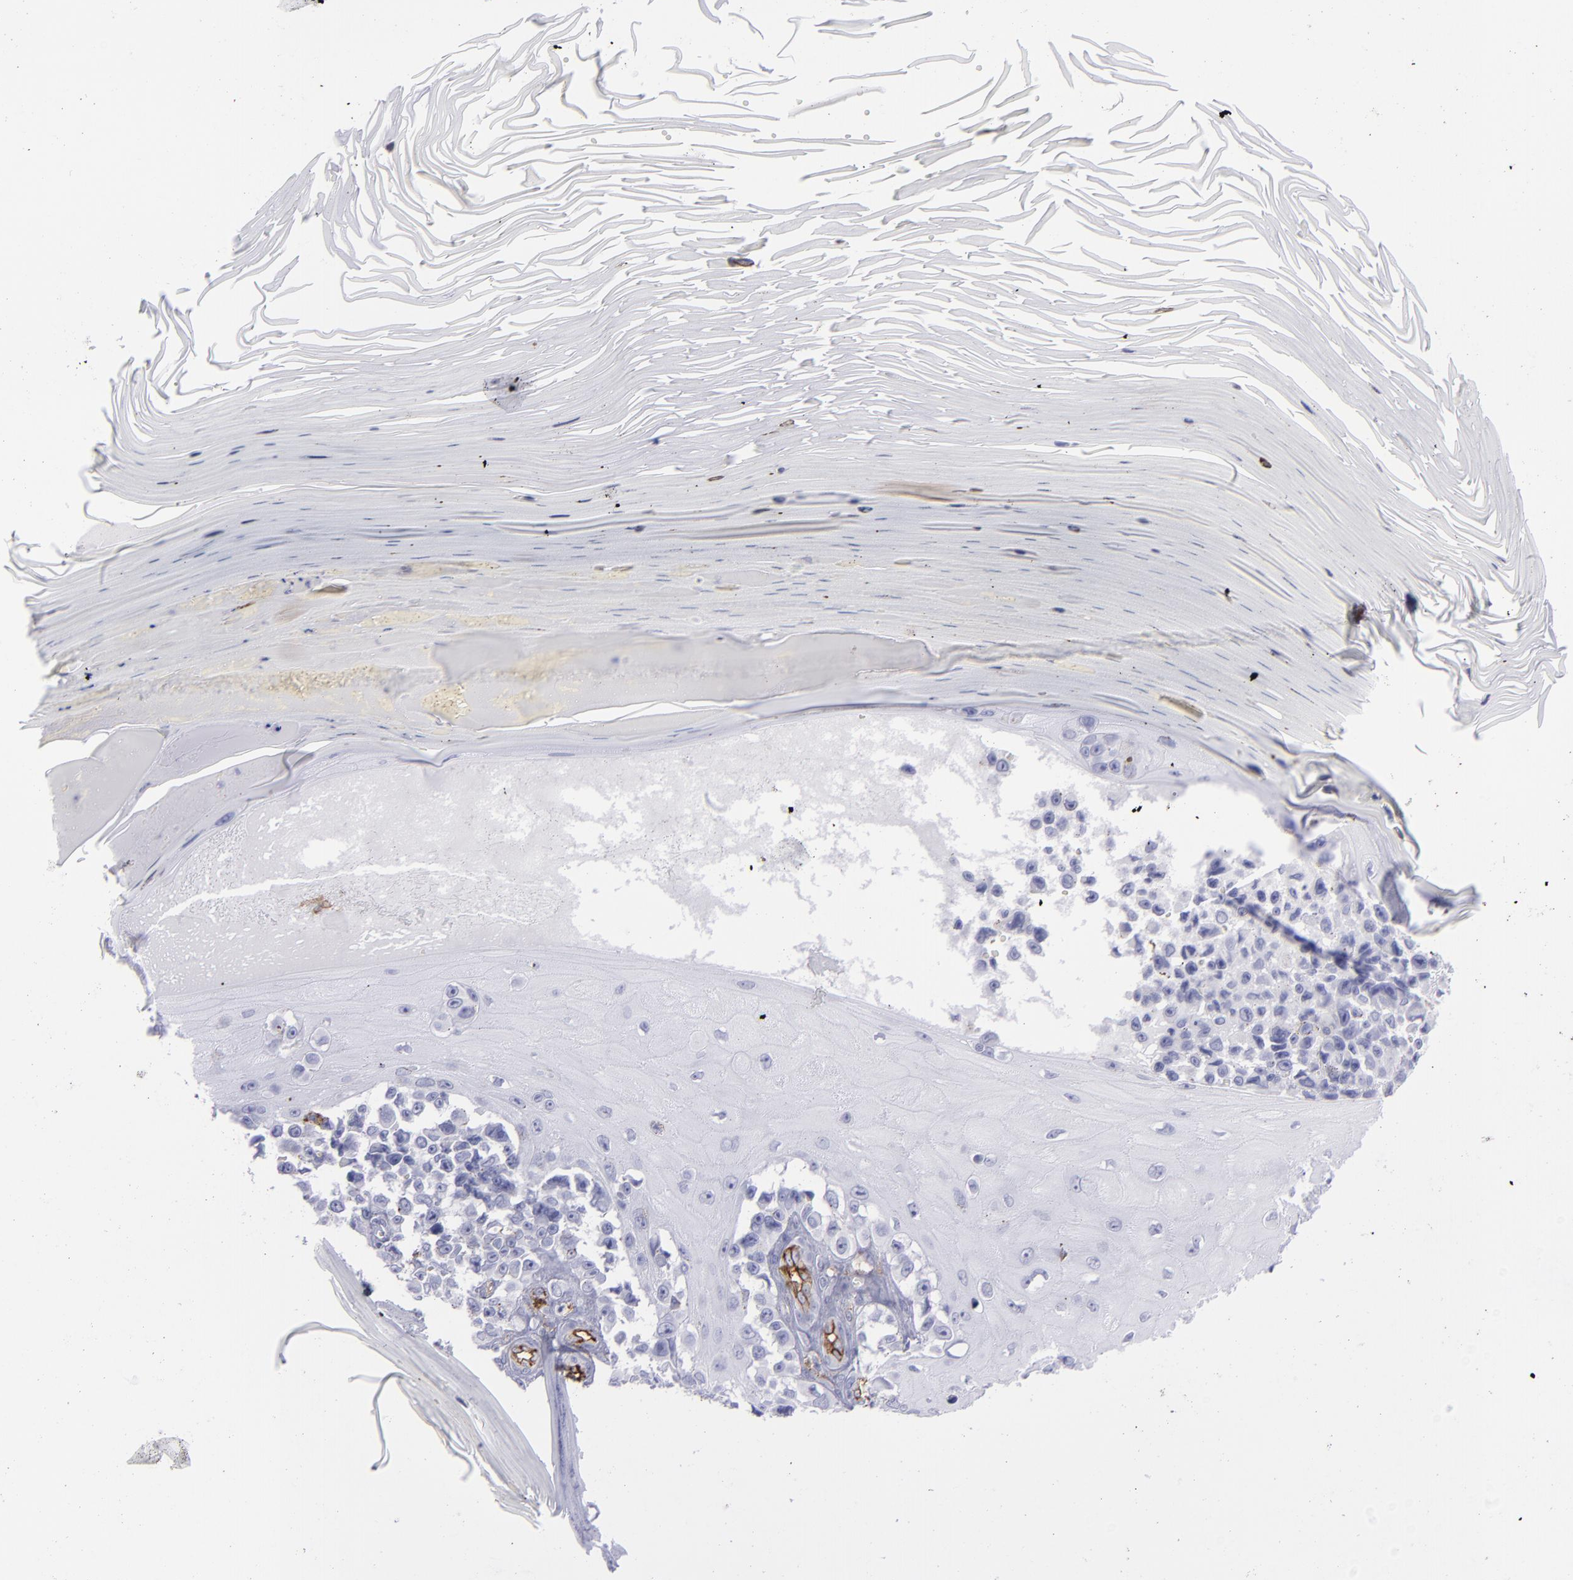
{"staining": {"intensity": "negative", "quantity": "none", "location": "none"}, "tissue": "melanoma", "cell_type": "Tumor cells", "image_type": "cancer", "snomed": [{"axis": "morphology", "description": "Malignant melanoma, NOS"}, {"axis": "topography", "description": "Skin"}], "caption": "Immunohistochemistry of human malignant melanoma reveals no expression in tumor cells.", "gene": "ACE", "patient": {"sex": "female", "age": 82}}